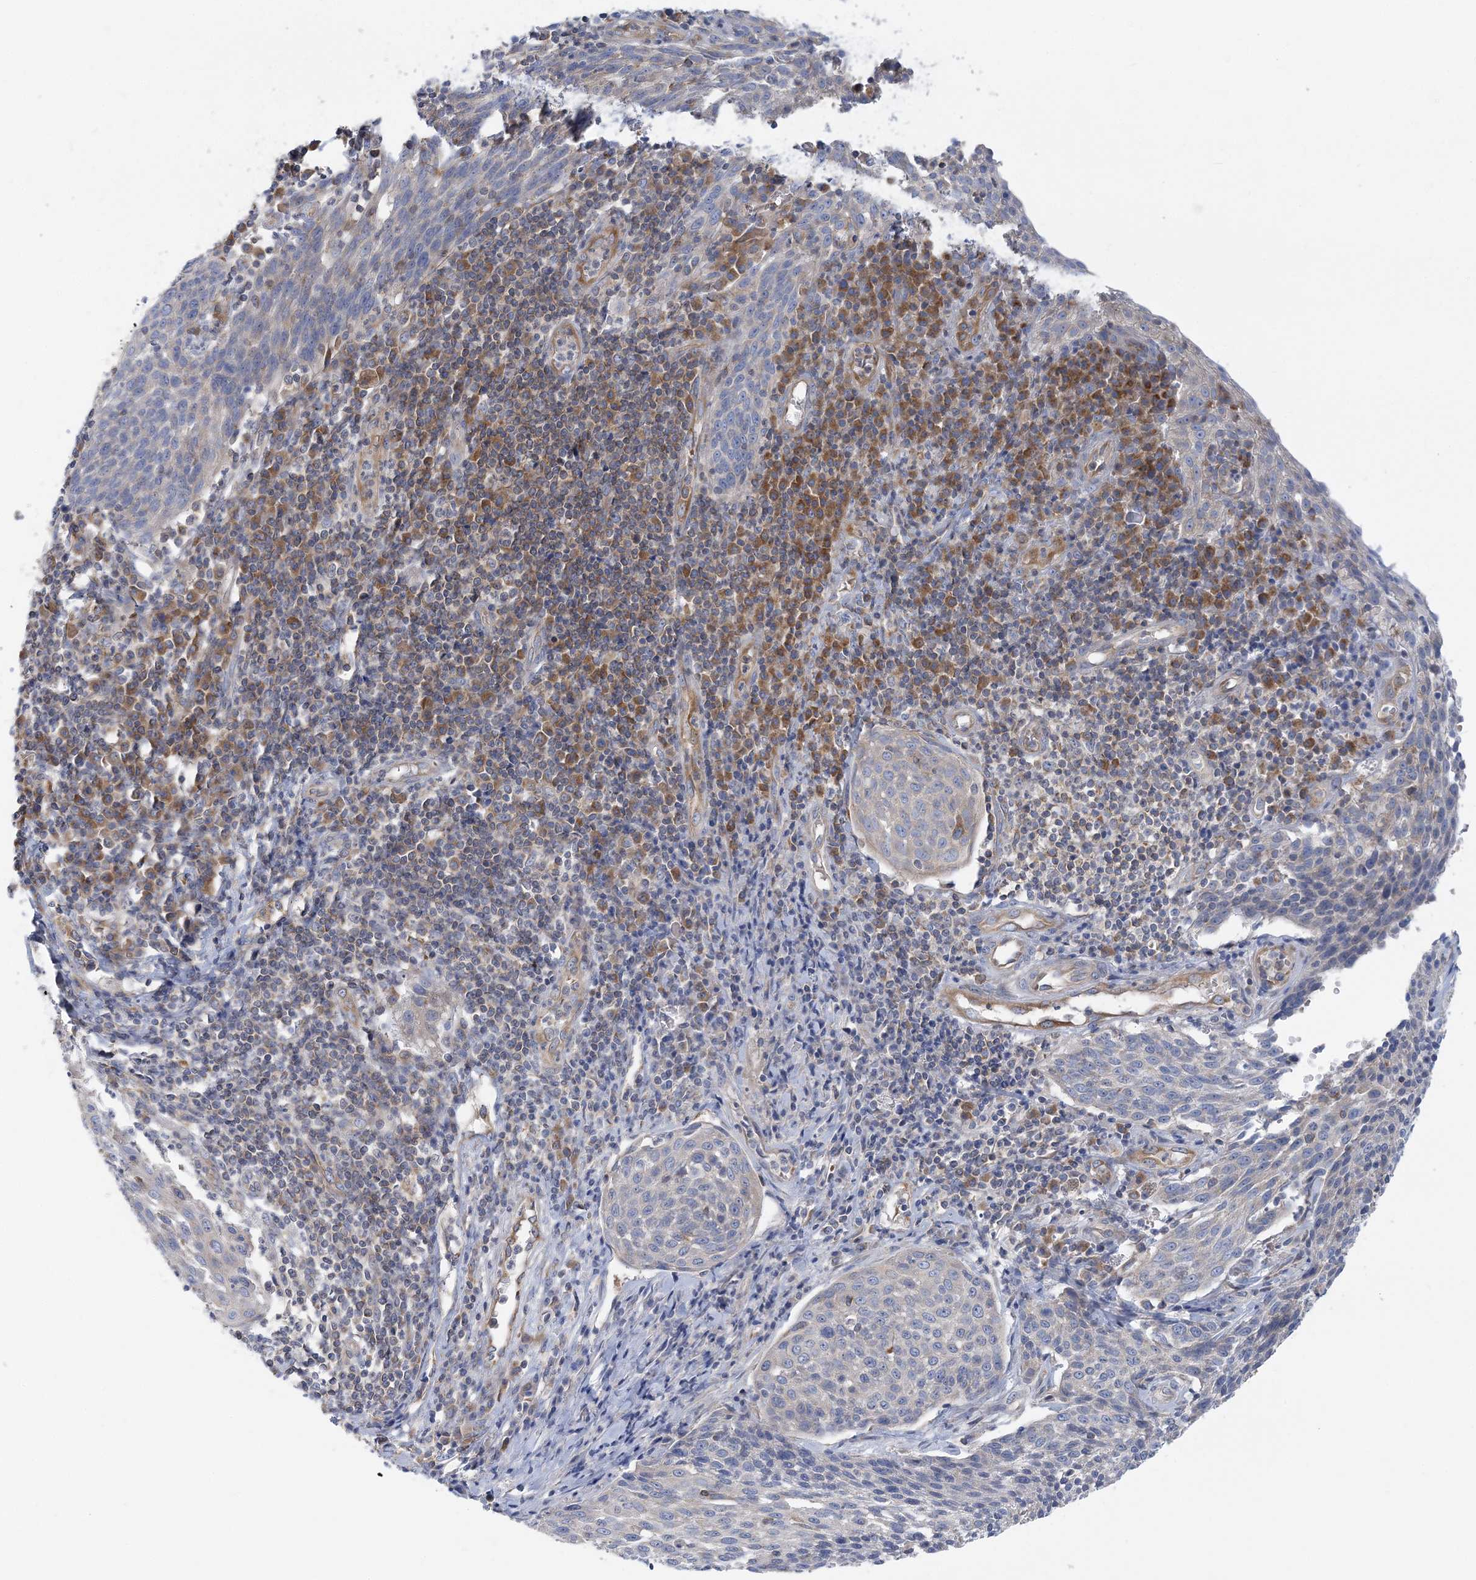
{"staining": {"intensity": "negative", "quantity": "none", "location": "none"}, "tissue": "cervical cancer", "cell_type": "Tumor cells", "image_type": "cancer", "snomed": [{"axis": "morphology", "description": "Squamous cell carcinoma, NOS"}, {"axis": "topography", "description": "Cervix"}], "caption": "Immunohistochemistry photomicrograph of neoplastic tissue: squamous cell carcinoma (cervical) stained with DAB (3,3'-diaminobenzidine) displays no significant protein positivity in tumor cells. Brightfield microscopy of IHC stained with DAB (3,3'-diaminobenzidine) (brown) and hematoxylin (blue), captured at high magnification.", "gene": "FAM114A2", "patient": {"sex": "female", "age": 34}}